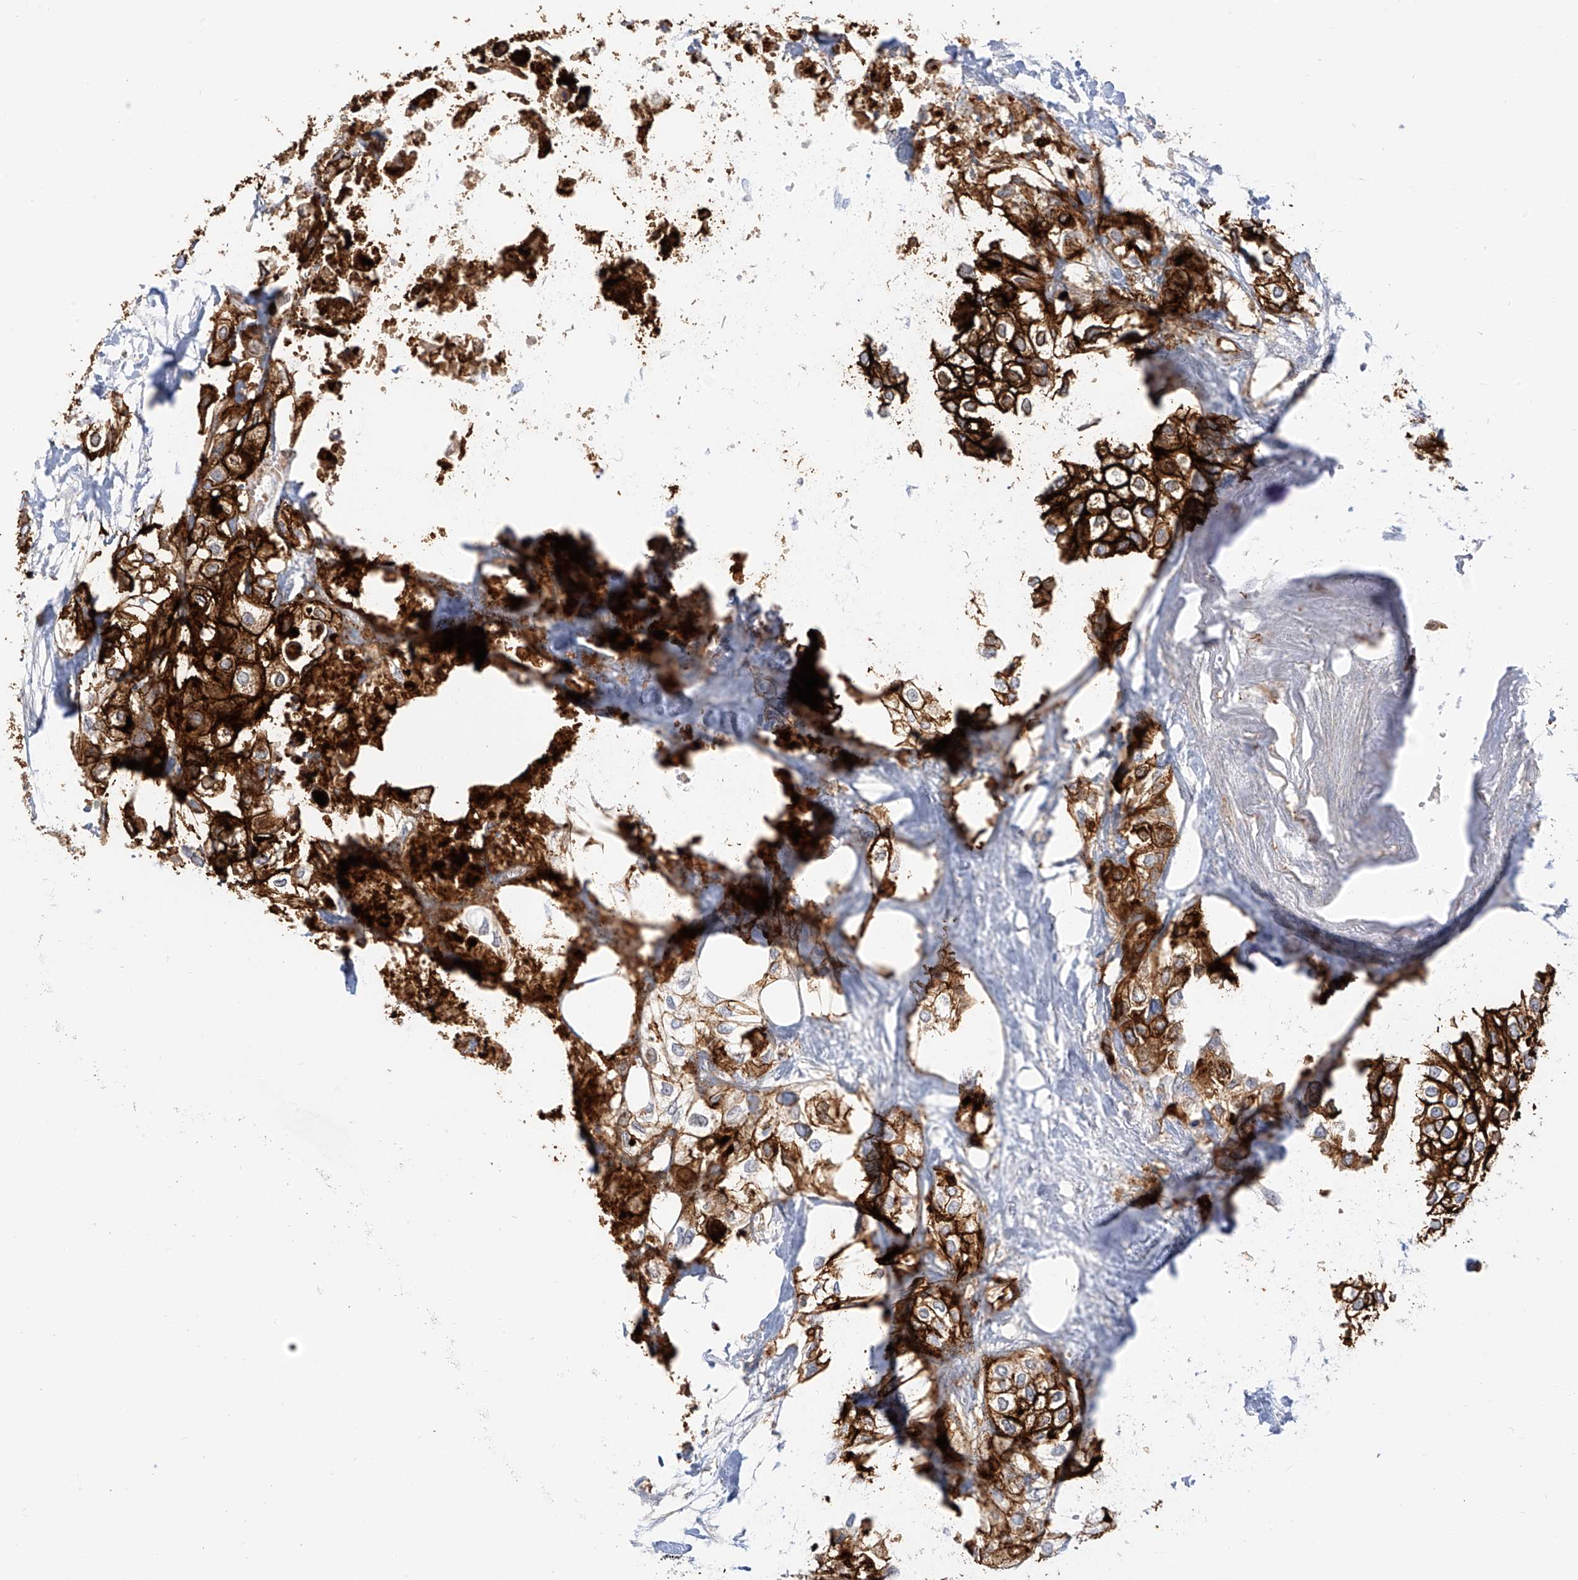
{"staining": {"intensity": "strong", "quantity": ">75%", "location": "cytoplasmic/membranous"}, "tissue": "urothelial cancer", "cell_type": "Tumor cells", "image_type": "cancer", "snomed": [{"axis": "morphology", "description": "Urothelial carcinoma, High grade"}, {"axis": "topography", "description": "Urinary bladder"}], "caption": "Urothelial cancer tissue demonstrates strong cytoplasmic/membranous staining in approximately >75% of tumor cells", "gene": "UPK1B", "patient": {"sex": "male", "age": 64}}